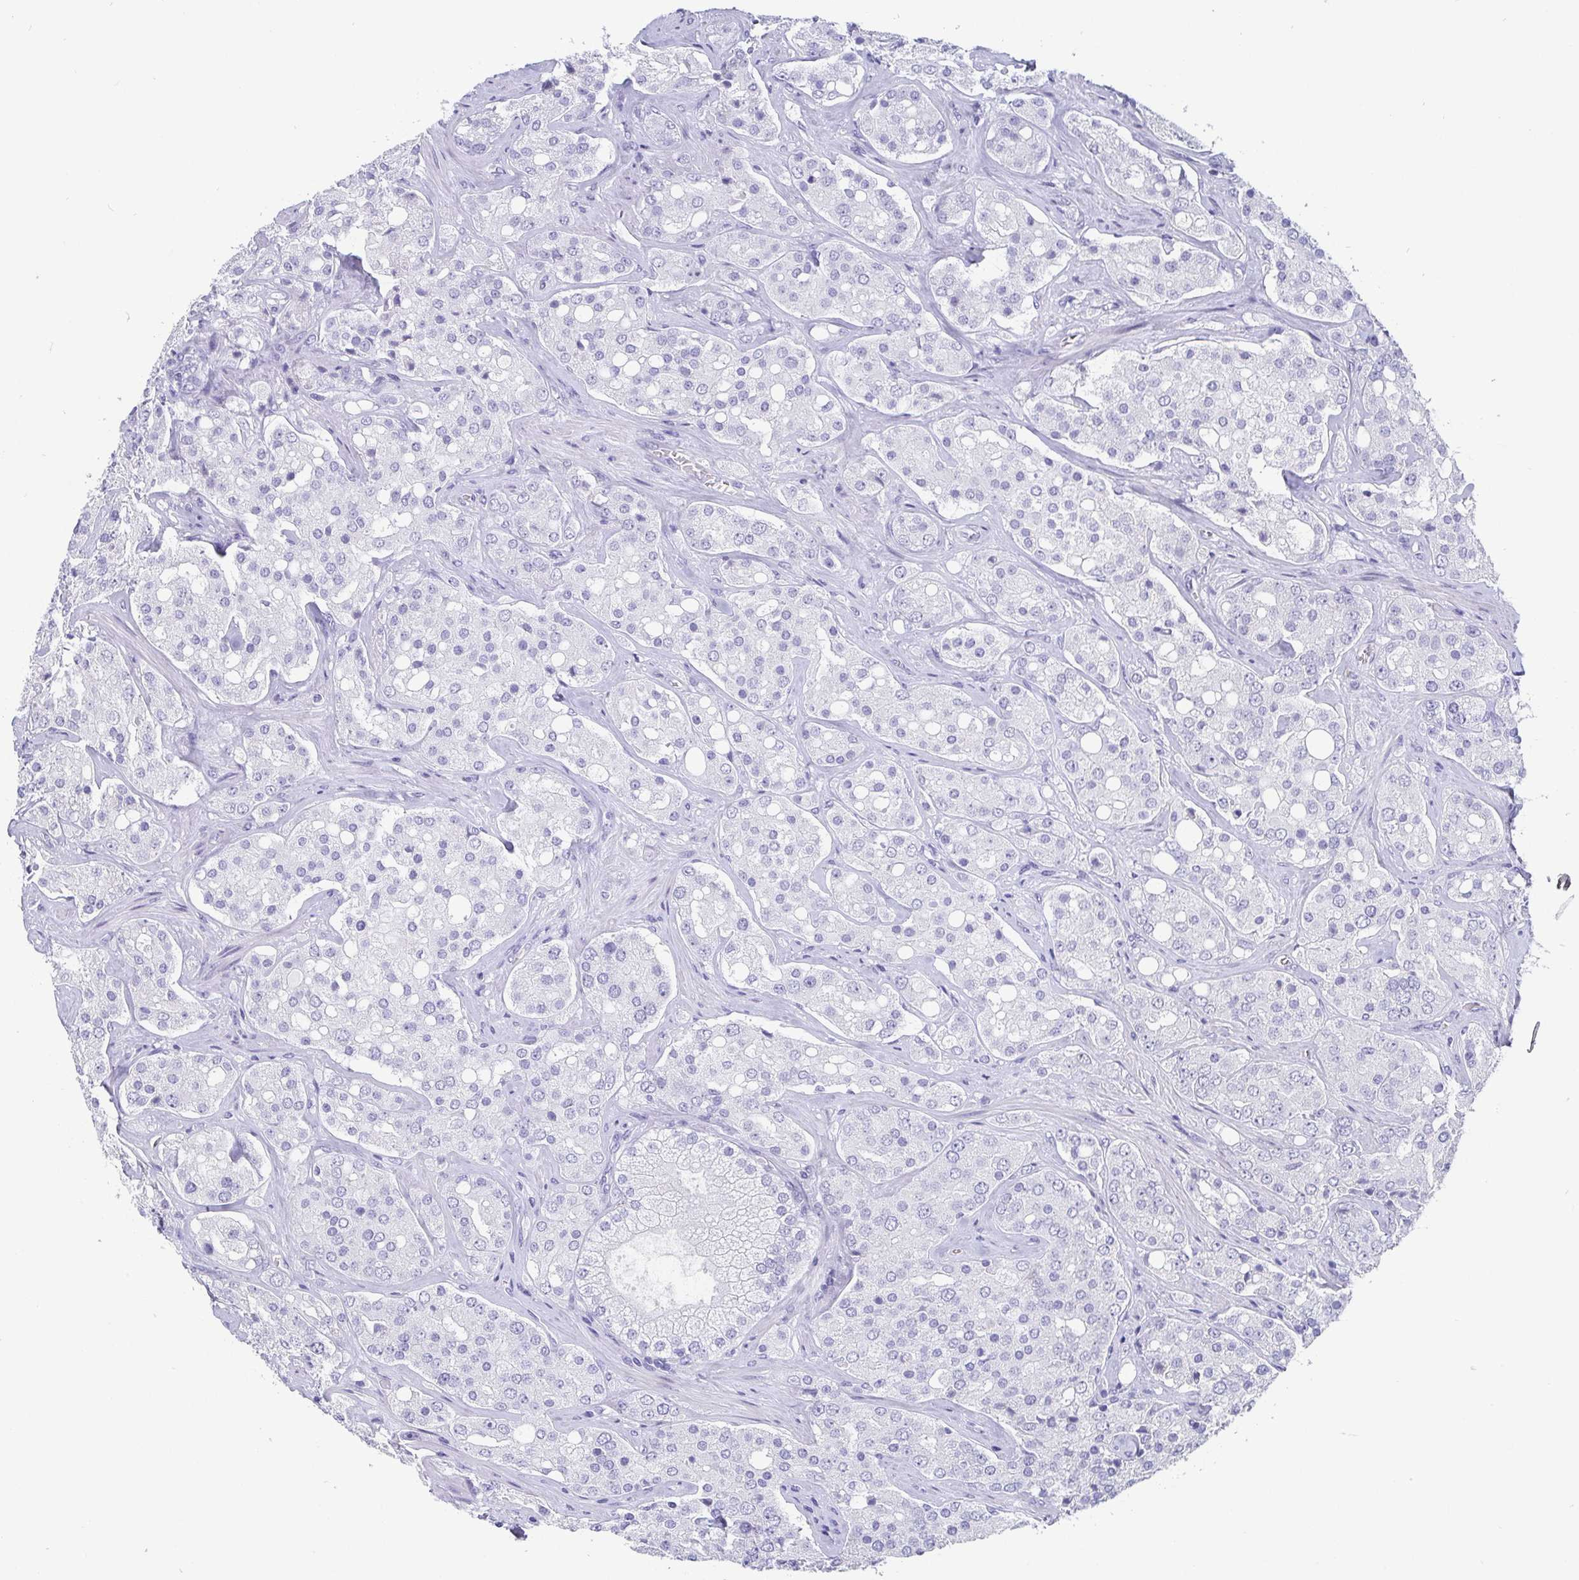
{"staining": {"intensity": "negative", "quantity": "none", "location": "none"}, "tissue": "prostate cancer", "cell_type": "Tumor cells", "image_type": "cancer", "snomed": [{"axis": "morphology", "description": "Adenocarcinoma, High grade"}, {"axis": "topography", "description": "Prostate"}], "caption": "A histopathology image of human prostate cancer (high-grade adenocarcinoma) is negative for staining in tumor cells.", "gene": "SCGN", "patient": {"sex": "male", "age": 67}}